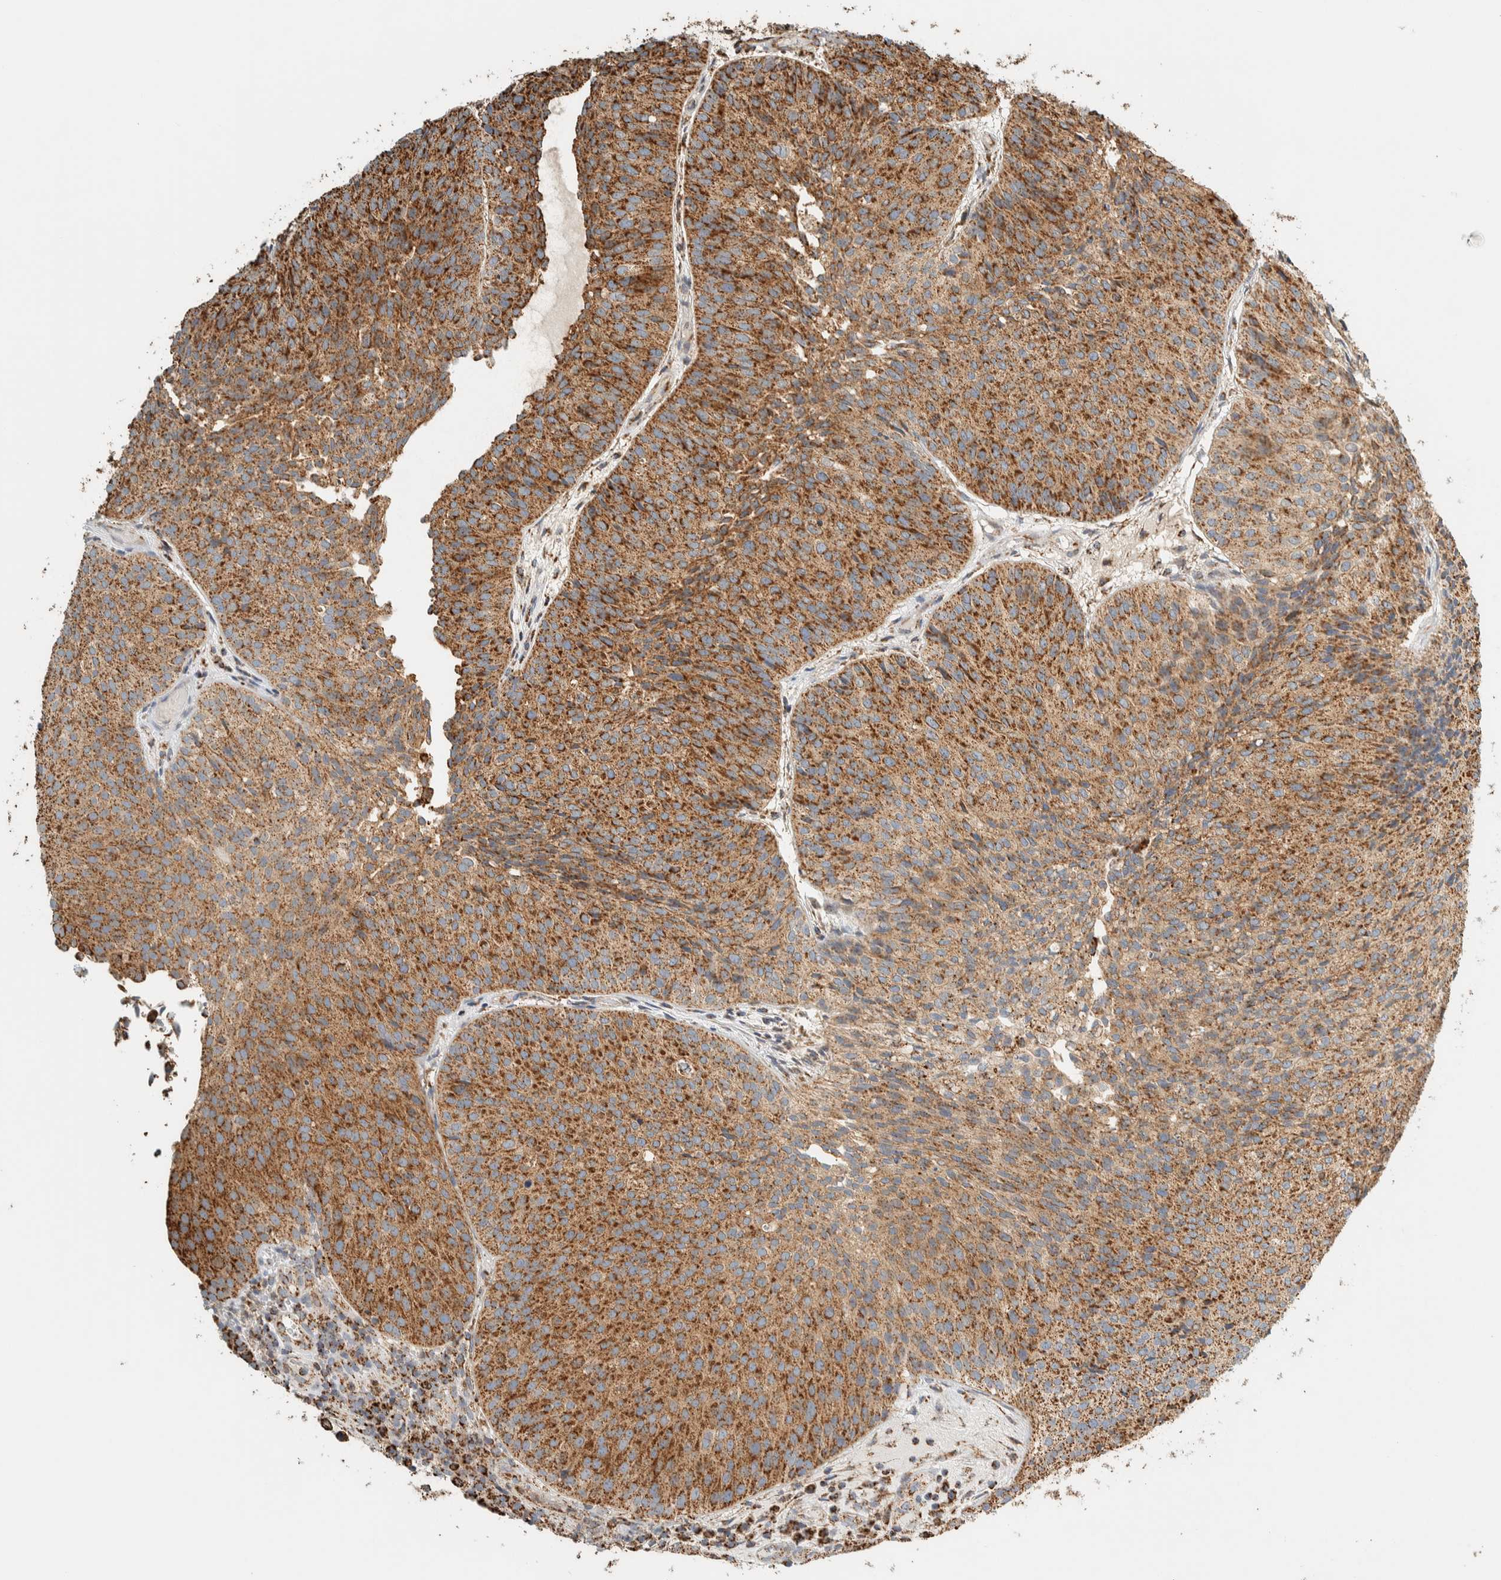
{"staining": {"intensity": "strong", "quantity": ">75%", "location": "cytoplasmic/membranous"}, "tissue": "urothelial cancer", "cell_type": "Tumor cells", "image_type": "cancer", "snomed": [{"axis": "morphology", "description": "Urothelial carcinoma, Low grade"}, {"axis": "topography", "description": "Urinary bladder"}], "caption": "Immunohistochemistry (IHC) (DAB (3,3'-diaminobenzidine)) staining of human low-grade urothelial carcinoma shows strong cytoplasmic/membranous protein staining in about >75% of tumor cells. (DAB (3,3'-diaminobenzidine) IHC with brightfield microscopy, high magnification).", "gene": "ZNF454", "patient": {"sex": "male", "age": 86}}